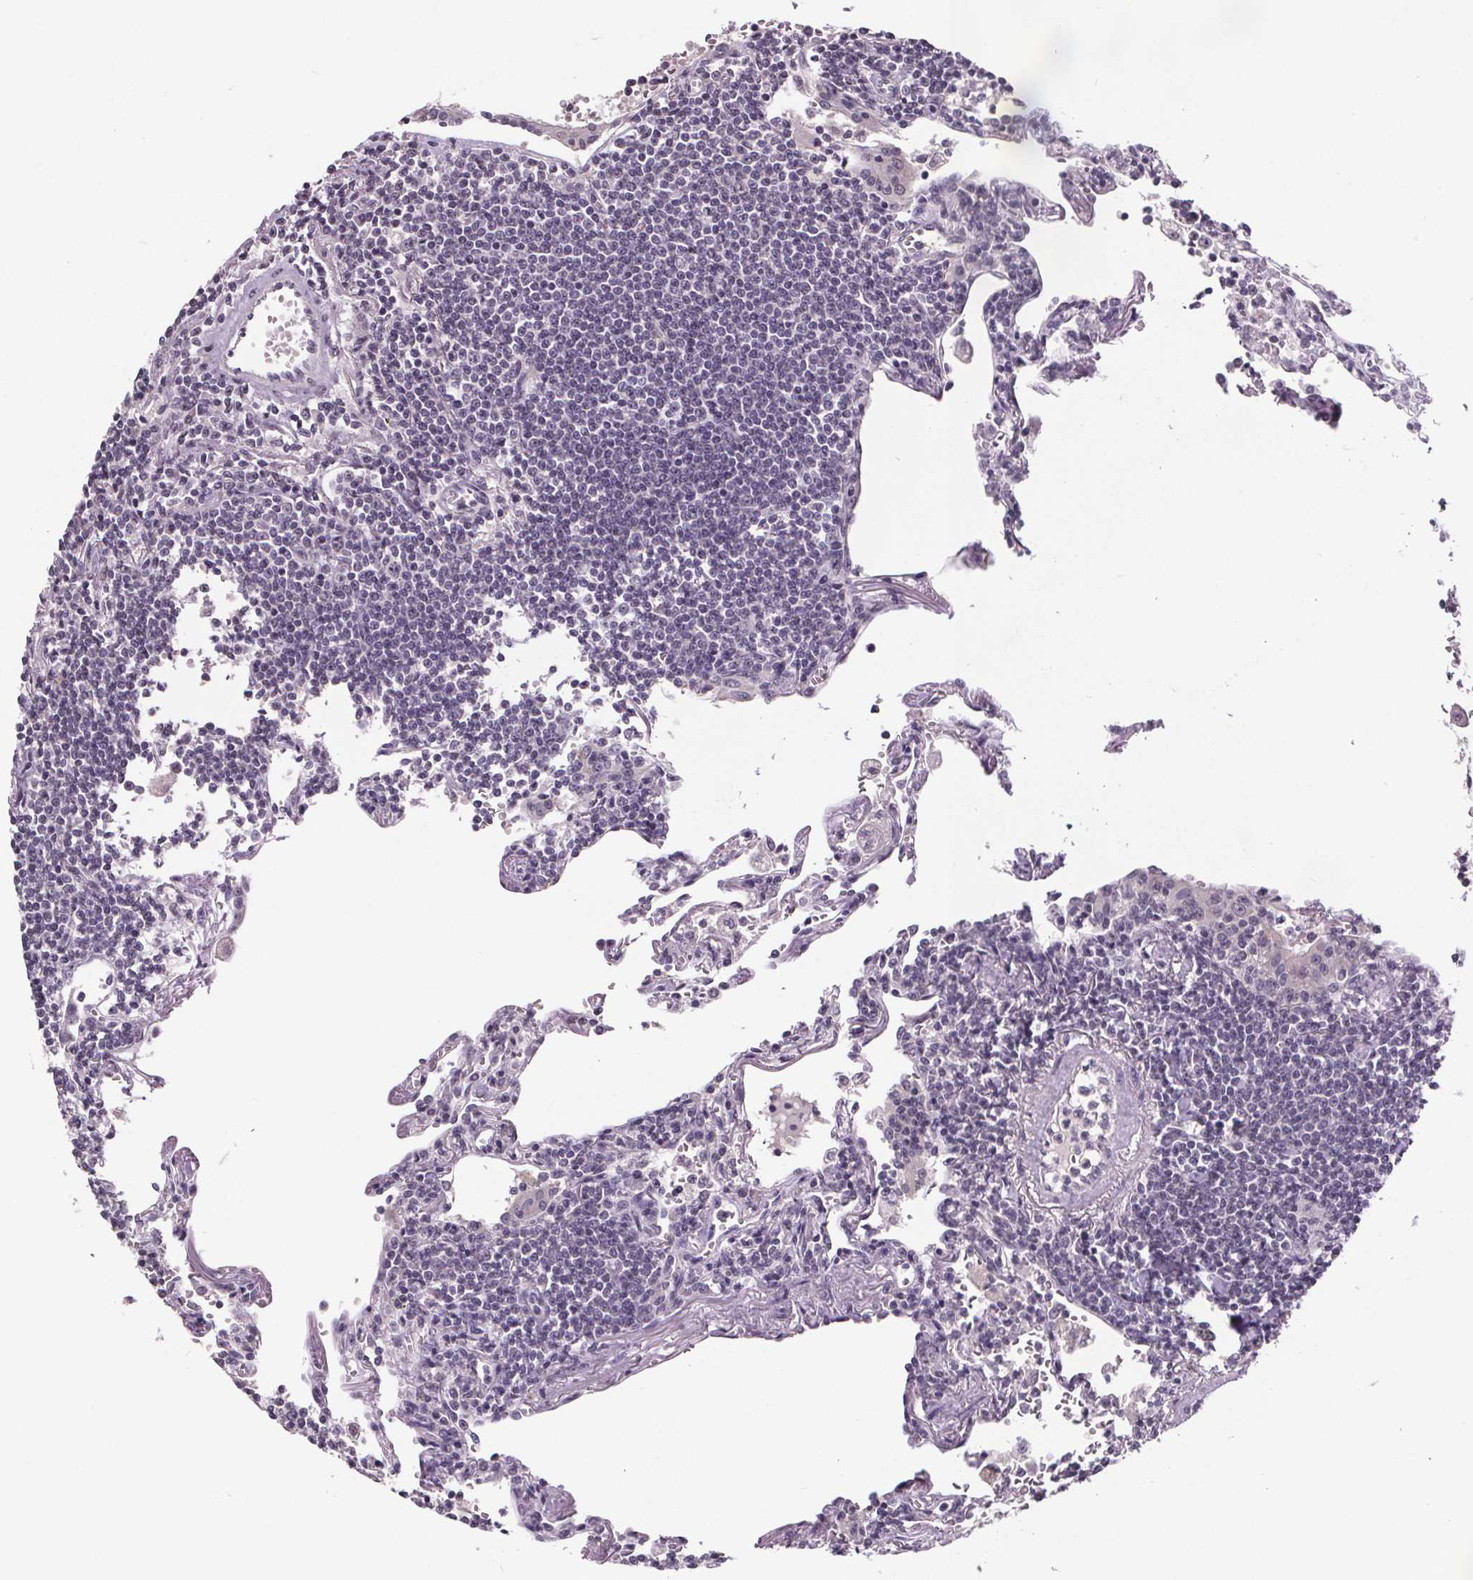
{"staining": {"intensity": "negative", "quantity": "none", "location": "none"}, "tissue": "lymphoma", "cell_type": "Tumor cells", "image_type": "cancer", "snomed": [{"axis": "morphology", "description": "Malignant lymphoma, non-Hodgkin's type, Low grade"}, {"axis": "topography", "description": "Lung"}], "caption": "Tumor cells show no significant expression in lymphoma.", "gene": "NKX6-1", "patient": {"sex": "female", "age": 71}}